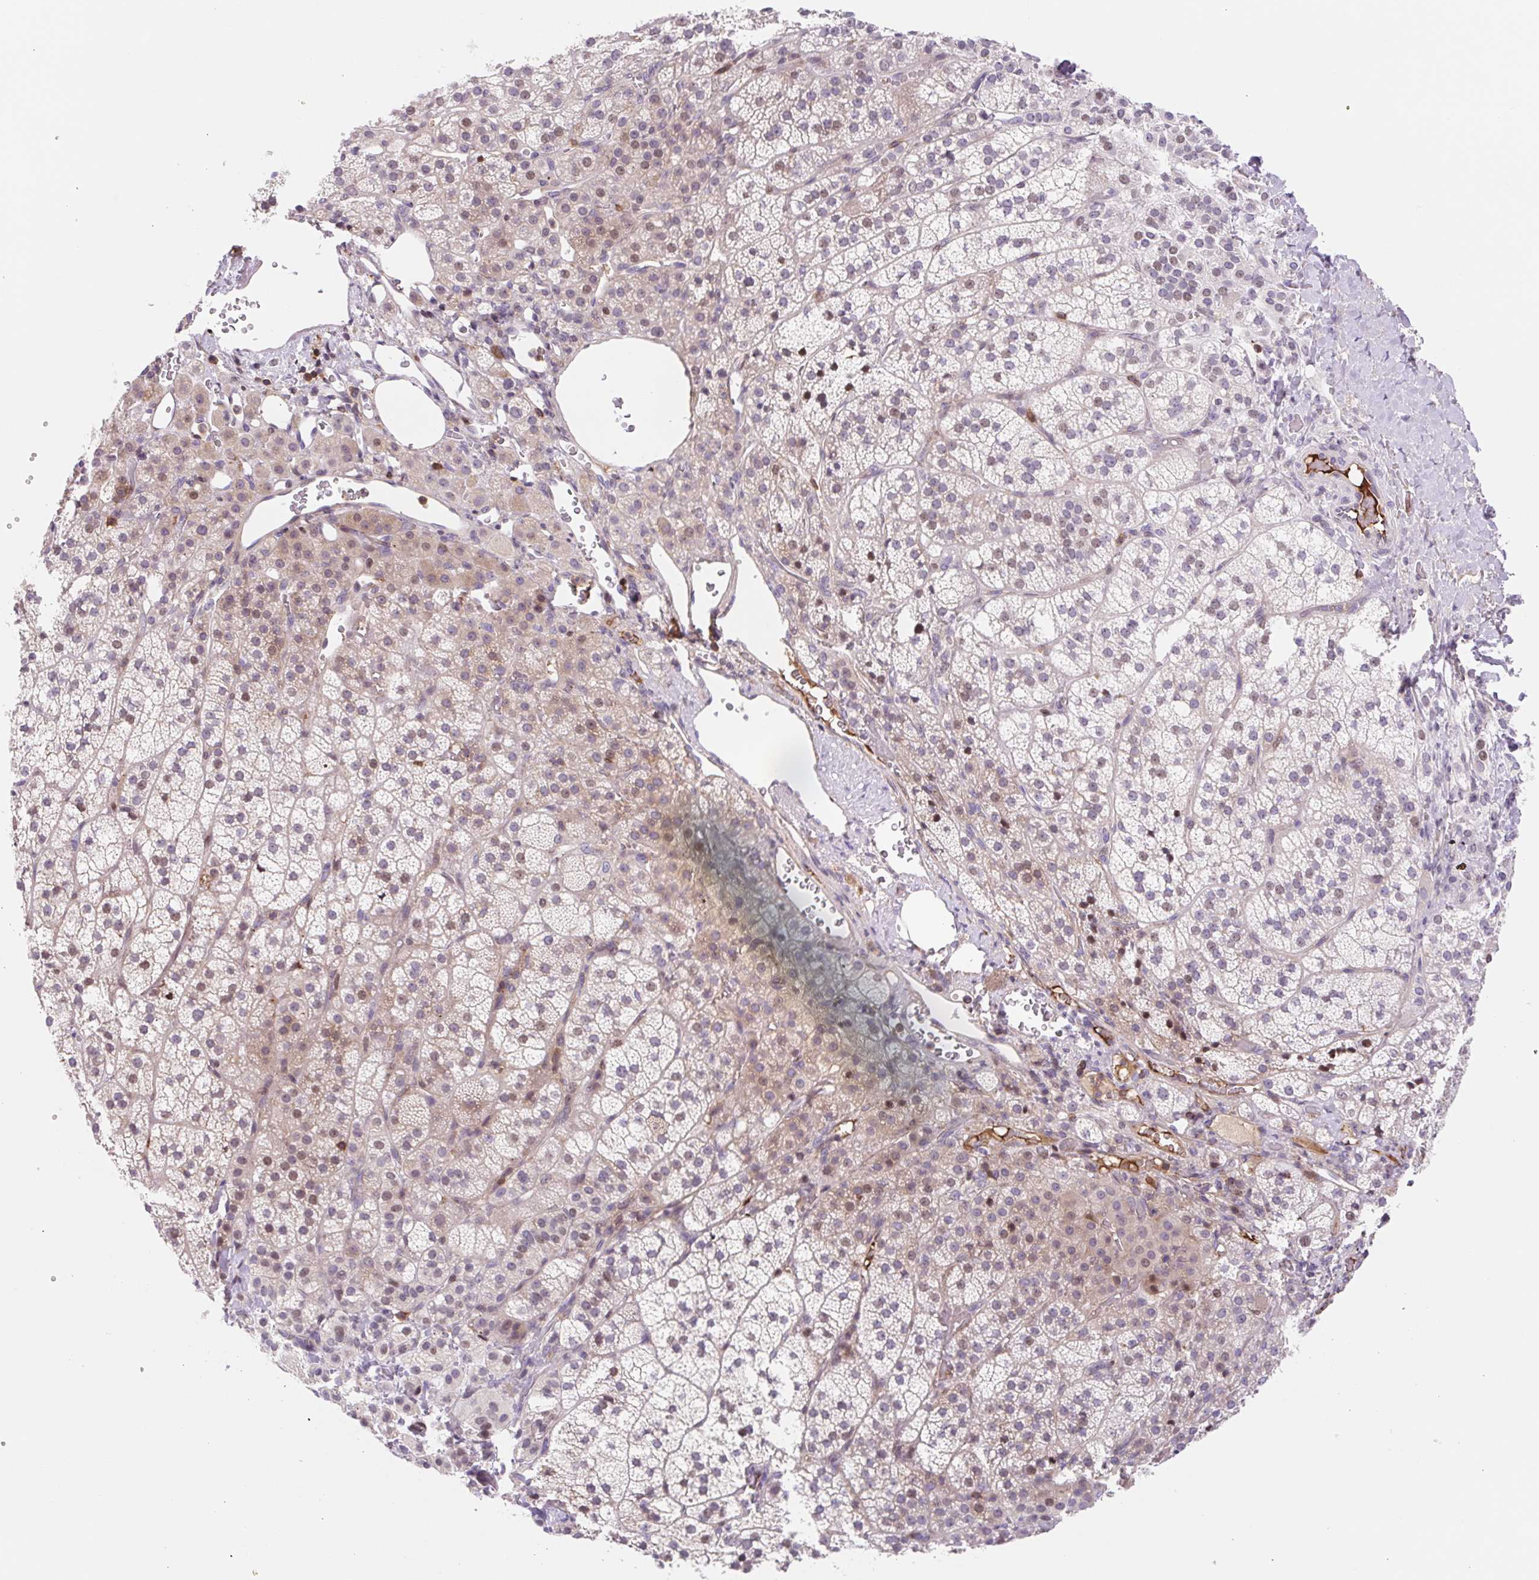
{"staining": {"intensity": "moderate", "quantity": "<25%", "location": "cytoplasmic/membranous,nuclear"}, "tissue": "adrenal gland", "cell_type": "Glandular cells", "image_type": "normal", "snomed": [{"axis": "morphology", "description": "Normal tissue, NOS"}, {"axis": "topography", "description": "Adrenal gland"}], "caption": "An image showing moderate cytoplasmic/membranous,nuclear positivity in about <25% of glandular cells in benign adrenal gland, as visualized by brown immunohistochemical staining.", "gene": "TPRG1", "patient": {"sex": "female", "age": 60}}